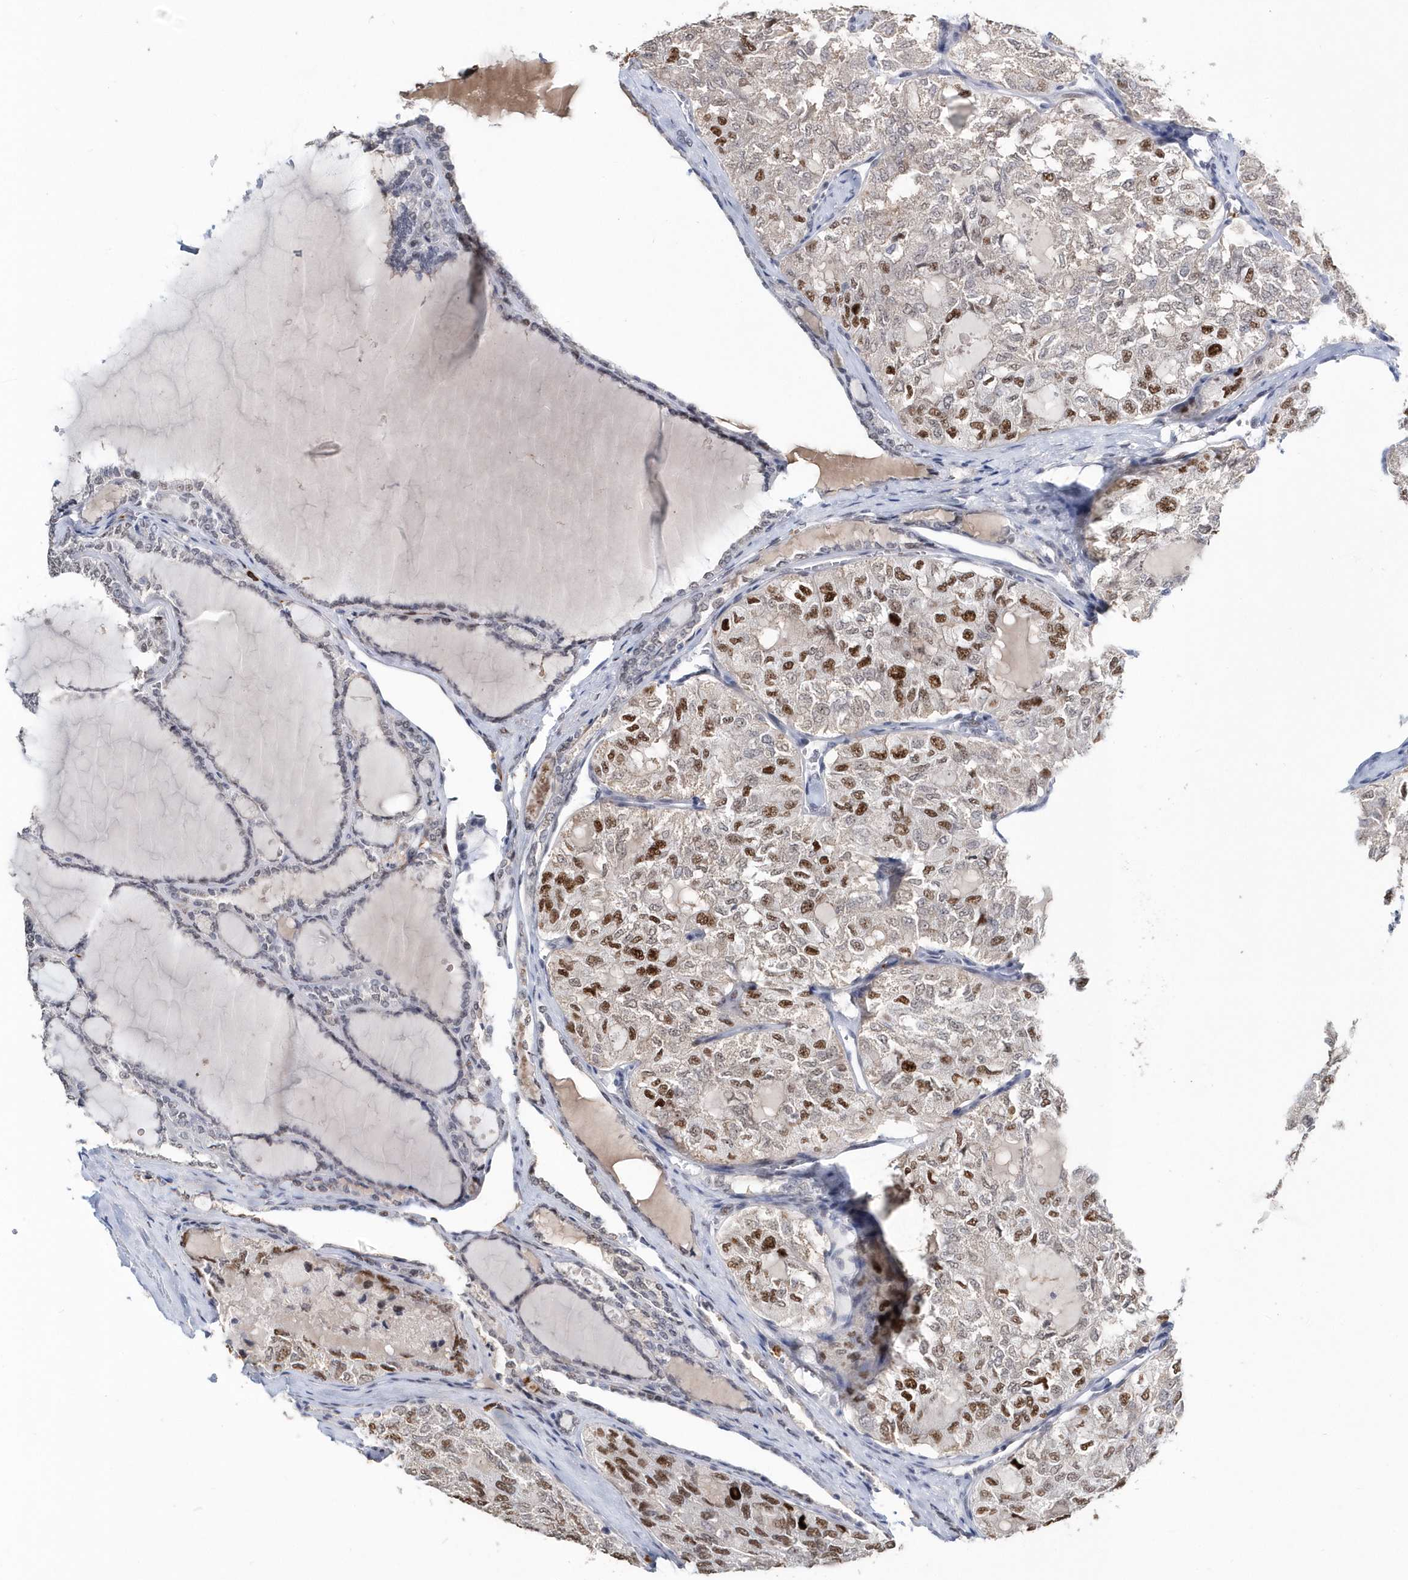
{"staining": {"intensity": "moderate", "quantity": ">75%", "location": "nuclear"}, "tissue": "thyroid cancer", "cell_type": "Tumor cells", "image_type": "cancer", "snomed": [{"axis": "morphology", "description": "Follicular adenoma carcinoma, NOS"}, {"axis": "topography", "description": "Thyroid gland"}], "caption": "Follicular adenoma carcinoma (thyroid) was stained to show a protein in brown. There is medium levels of moderate nuclear positivity in approximately >75% of tumor cells.", "gene": "ASCL4", "patient": {"sex": "male", "age": 75}}